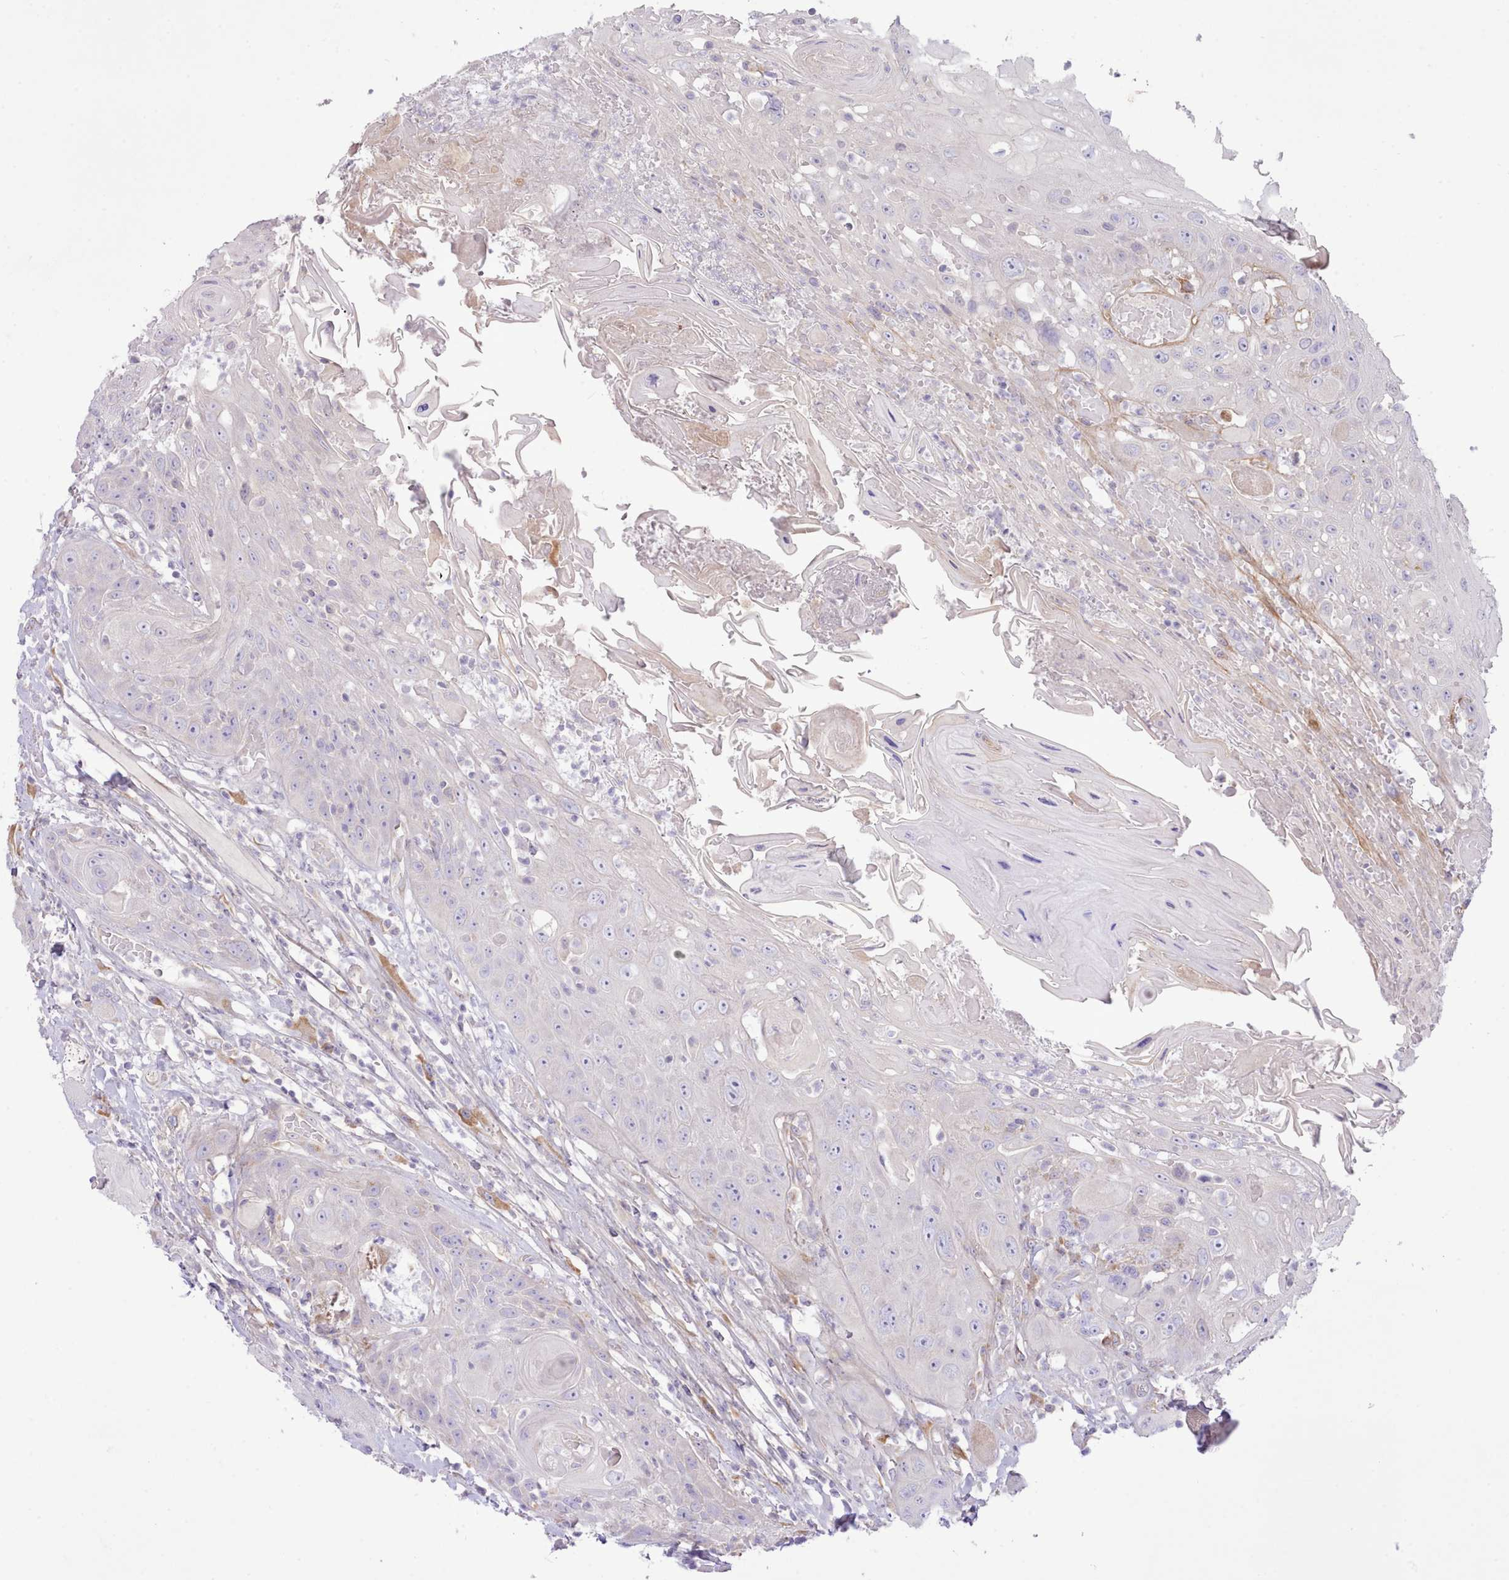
{"staining": {"intensity": "negative", "quantity": "none", "location": "none"}, "tissue": "head and neck cancer", "cell_type": "Tumor cells", "image_type": "cancer", "snomed": [{"axis": "morphology", "description": "Squamous cell carcinoma, NOS"}, {"axis": "topography", "description": "Head-Neck"}], "caption": "Immunohistochemistry (IHC) of squamous cell carcinoma (head and neck) reveals no positivity in tumor cells.", "gene": "CCL1", "patient": {"sex": "female", "age": 59}}